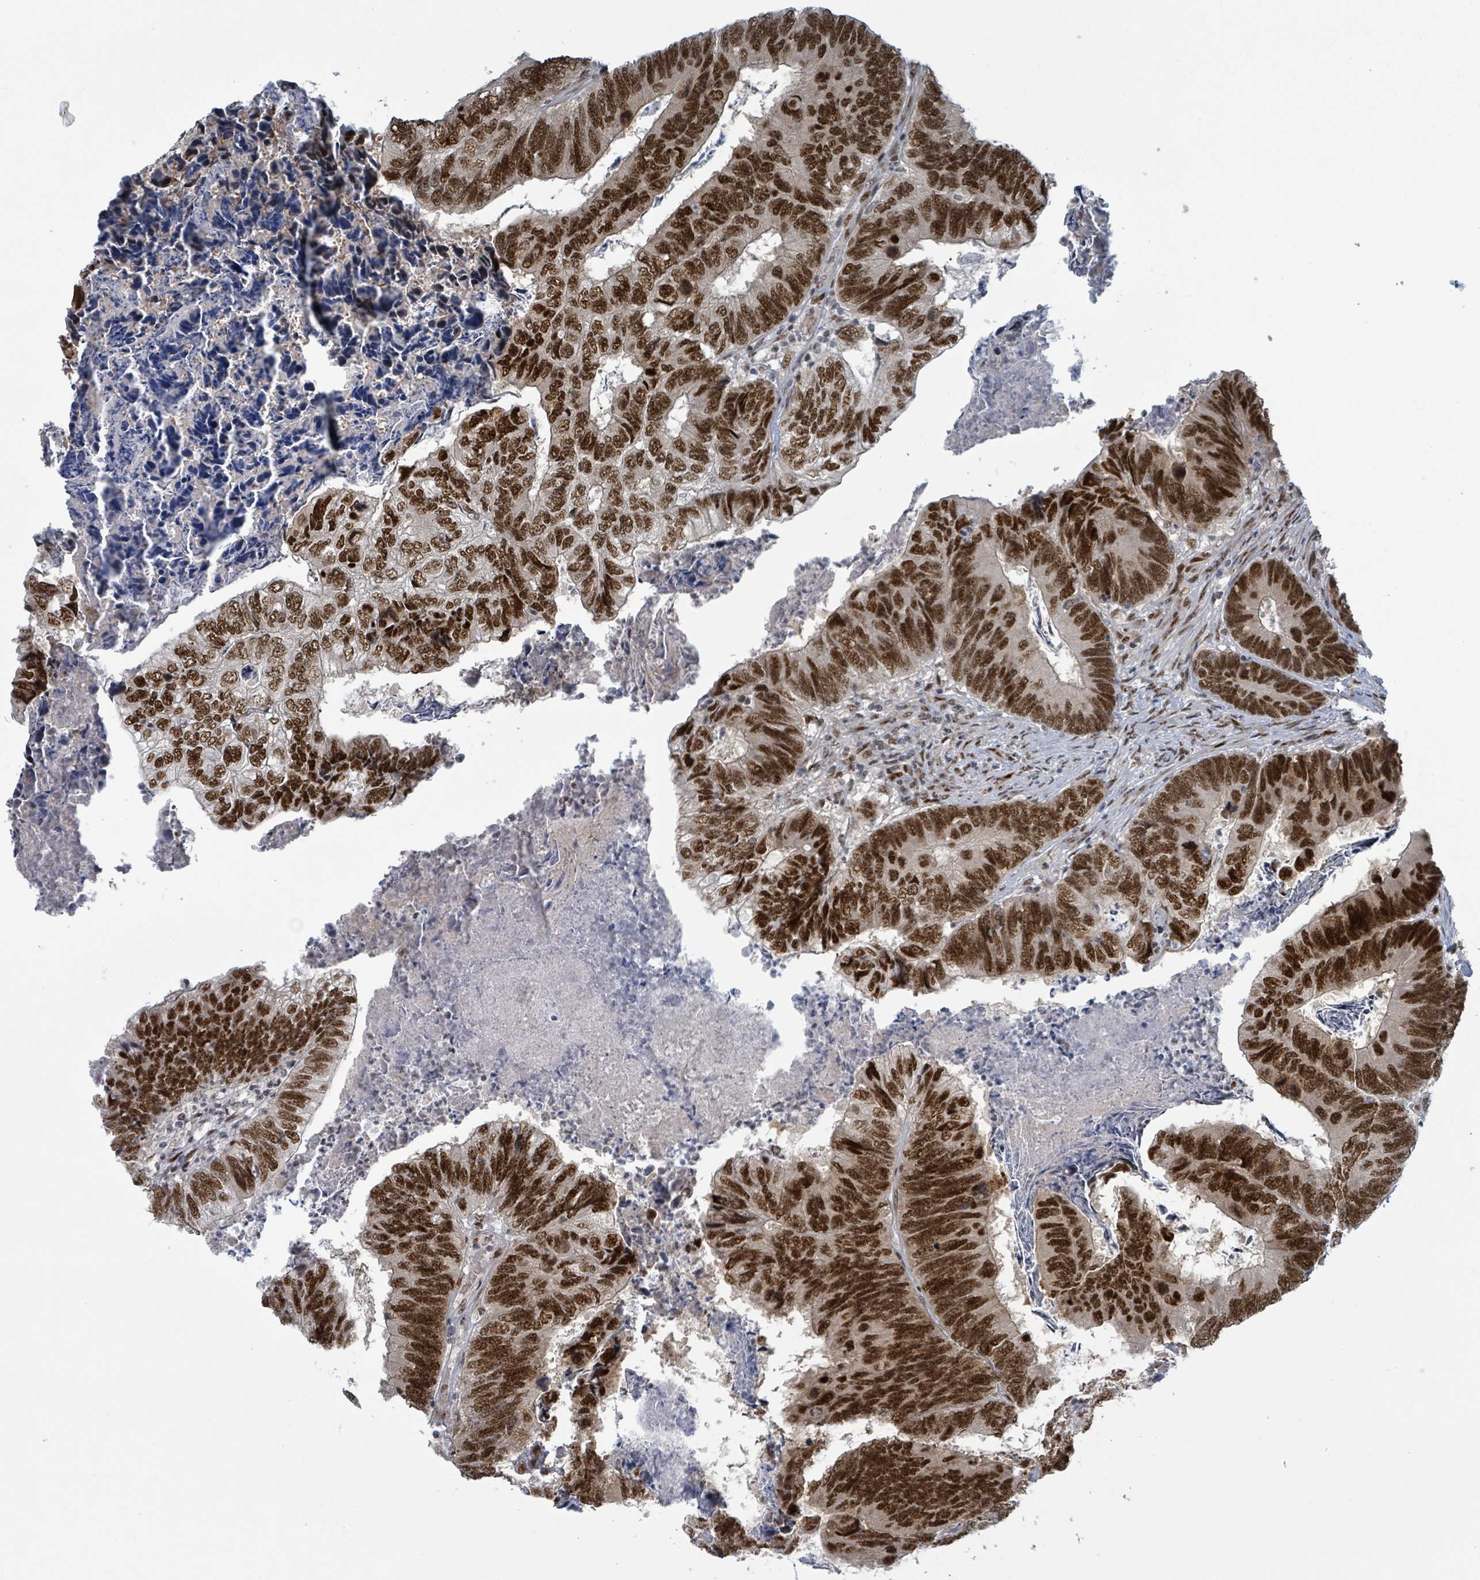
{"staining": {"intensity": "strong", "quantity": ">75%", "location": "nuclear"}, "tissue": "colorectal cancer", "cell_type": "Tumor cells", "image_type": "cancer", "snomed": [{"axis": "morphology", "description": "Adenocarcinoma, NOS"}, {"axis": "topography", "description": "Colon"}], "caption": "Colorectal adenocarcinoma was stained to show a protein in brown. There is high levels of strong nuclear positivity in about >75% of tumor cells. (DAB IHC, brown staining for protein, blue staining for nuclei).", "gene": "KLF3", "patient": {"sex": "female", "age": 67}}